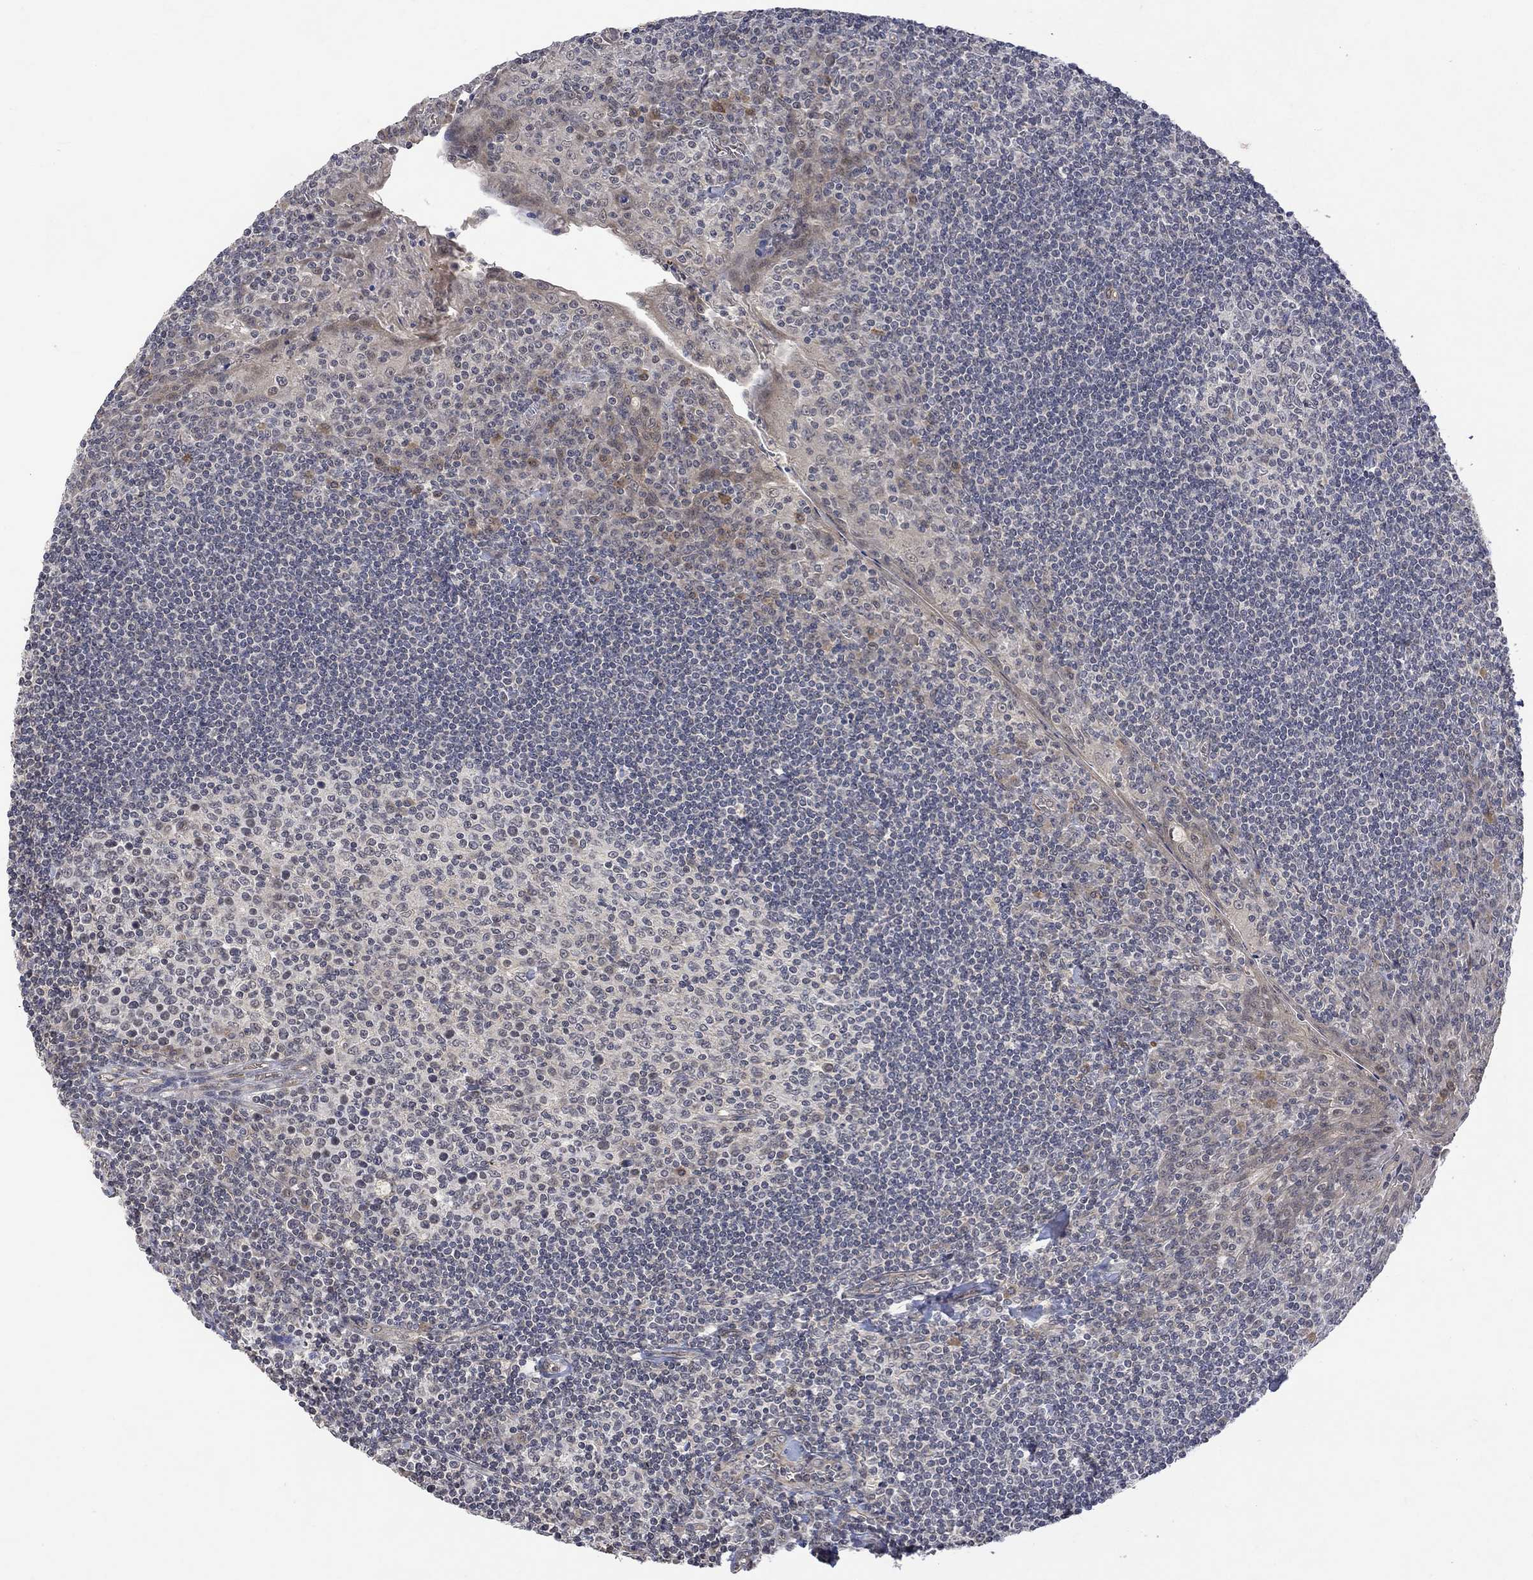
{"staining": {"intensity": "negative", "quantity": "none", "location": "none"}, "tissue": "tonsil", "cell_type": "Germinal center cells", "image_type": "normal", "snomed": [{"axis": "morphology", "description": "Normal tissue, NOS"}, {"axis": "topography", "description": "Tonsil"}], "caption": "Immunohistochemistry of benign human tonsil shows no staining in germinal center cells. (DAB immunohistochemistry (IHC) with hematoxylin counter stain).", "gene": "GRIN2D", "patient": {"sex": "female", "age": 12}}